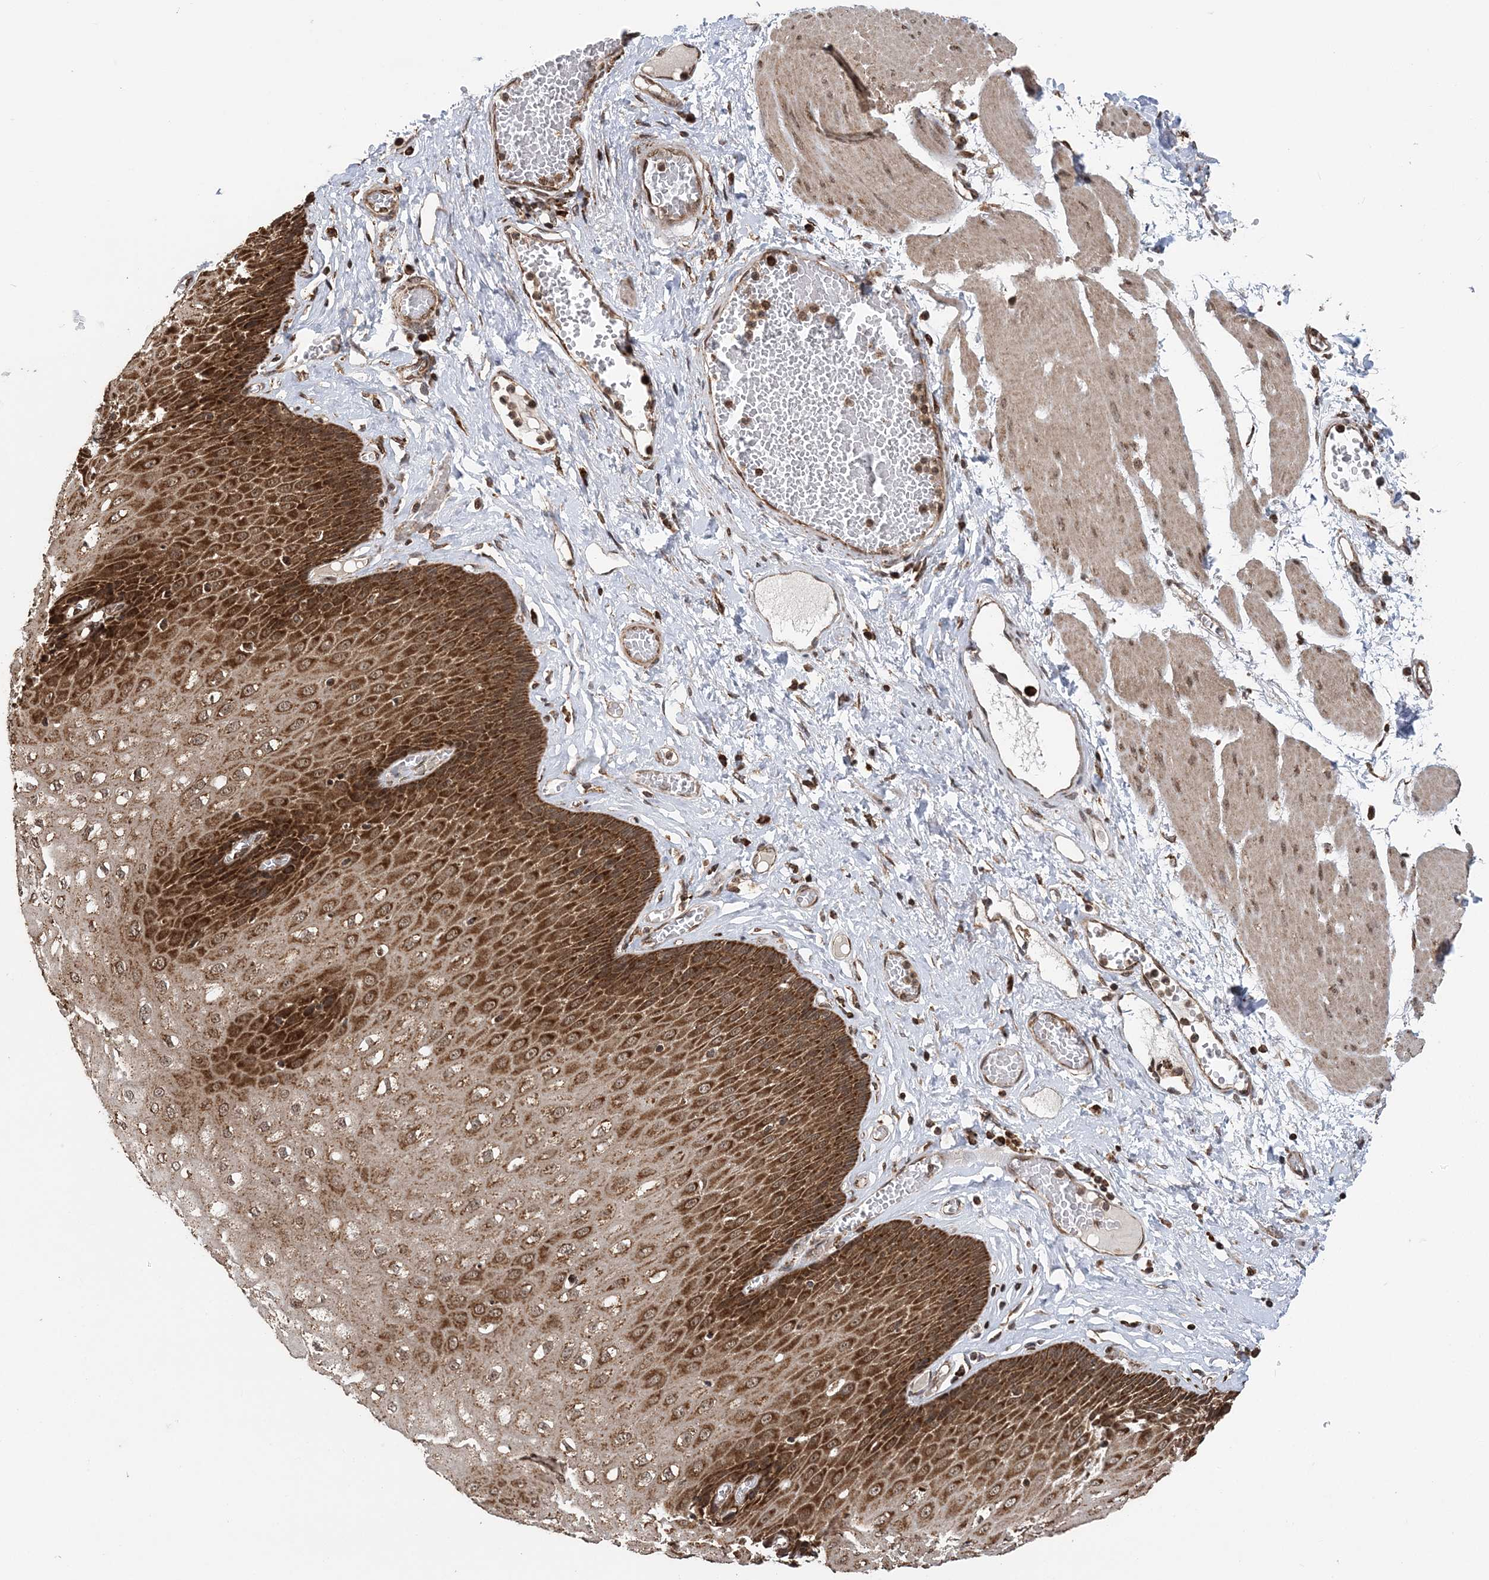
{"staining": {"intensity": "strong", "quantity": ">75%", "location": "cytoplasmic/membranous"}, "tissue": "esophagus", "cell_type": "Squamous epithelial cells", "image_type": "normal", "snomed": [{"axis": "morphology", "description": "Normal tissue, NOS"}, {"axis": "topography", "description": "Esophagus"}], "caption": "A brown stain highlights strong cytoplasmic/membranous staining of a protein in squamous epithelial cells of benign esophagus.", "gene": "PCBP1", "patient": {"sex": "male", "age": 60}}